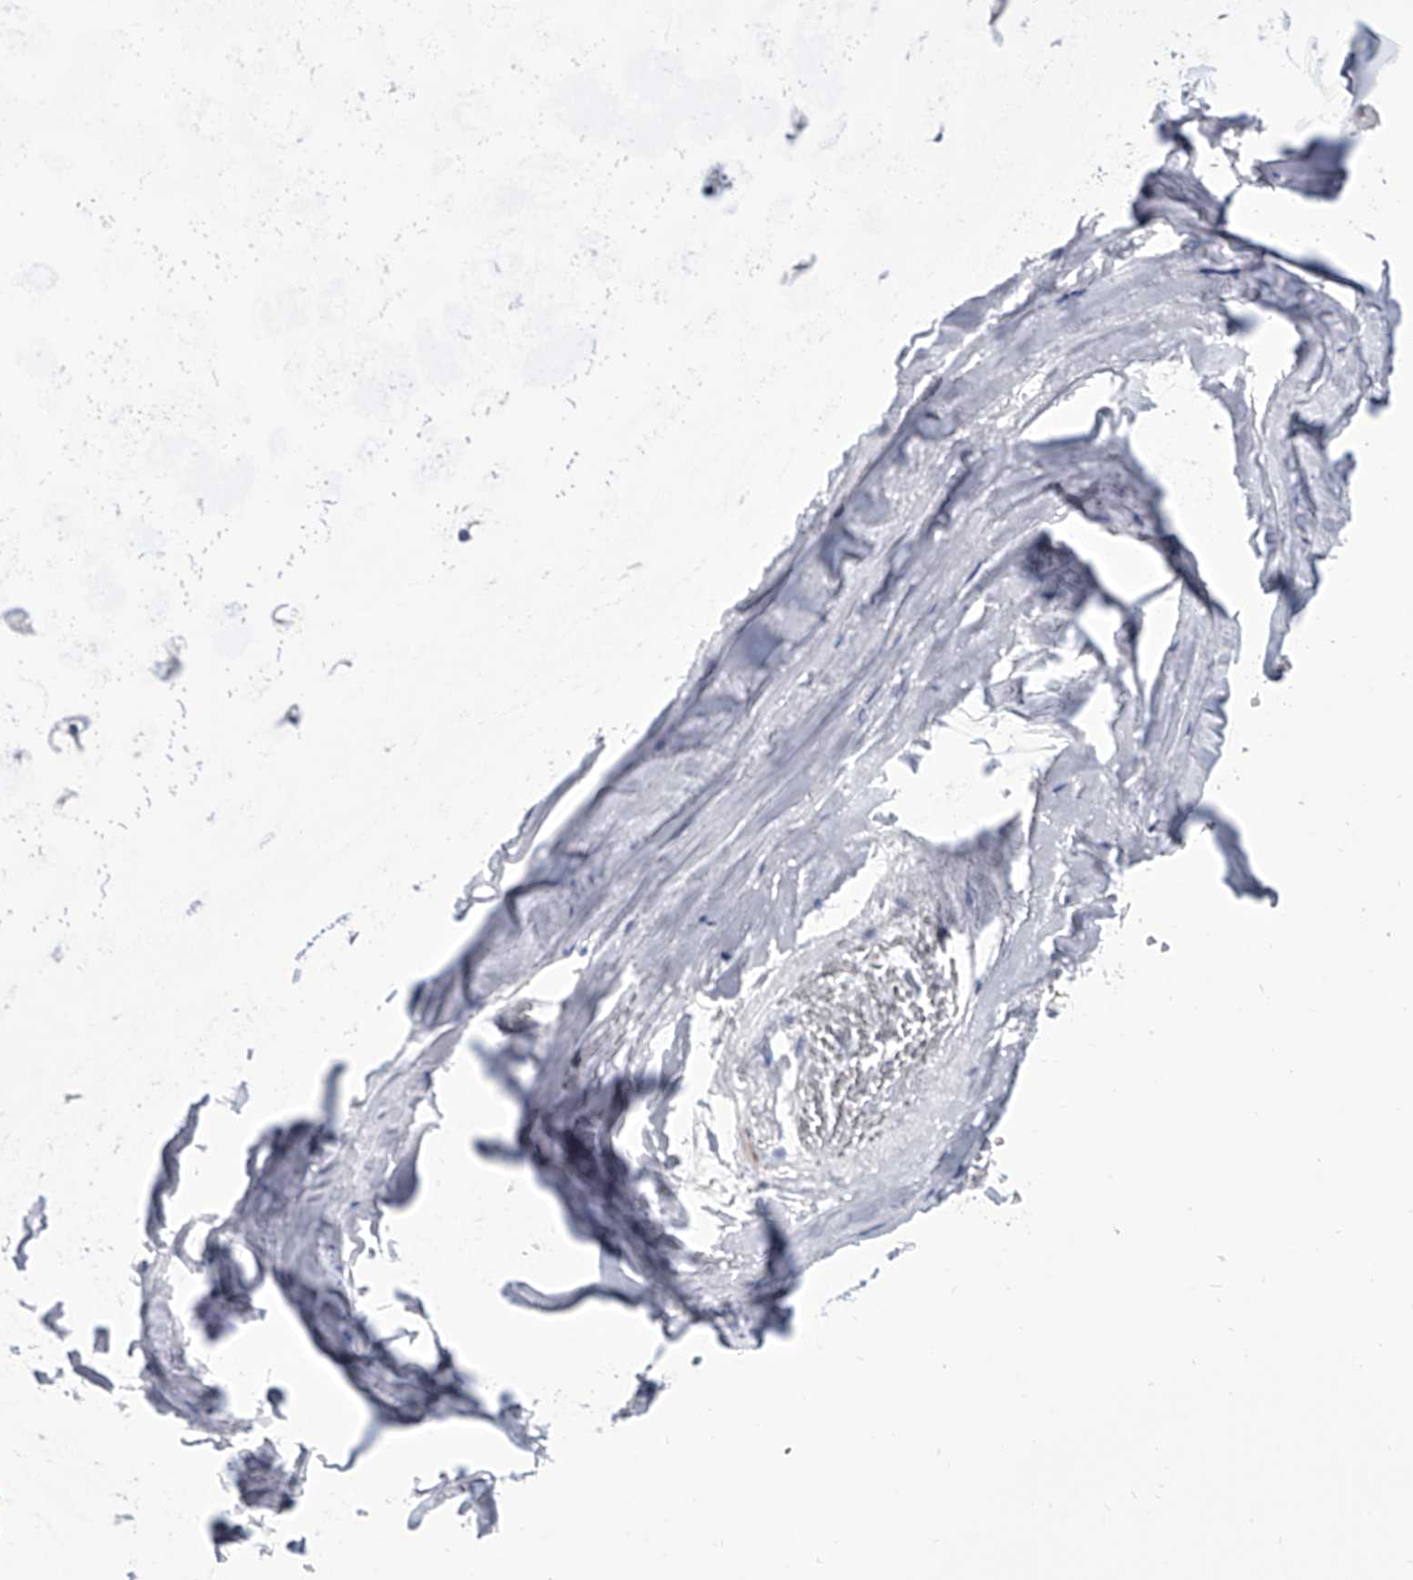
{"staining": {"intensity": "negative", "quantity": "none", "location": "none"}, "tissue": "adipose tissue", "cell_type": "Adipocytes", "image_type": "normal", "snomed": [{"axis": "morphology", "description": "Normal tissue, NOS"}, {"axis": "topography", "description": "Cartilage tissue"}], "caption": "An image of human adipose tissue is negative for staining in adipocytes. (DAB (3,3'-diaminobenzidine) IHC with hematoxylin counter stain).", "gene": "SERPINB9", "patient": {"sex": "female", "age": 63}}